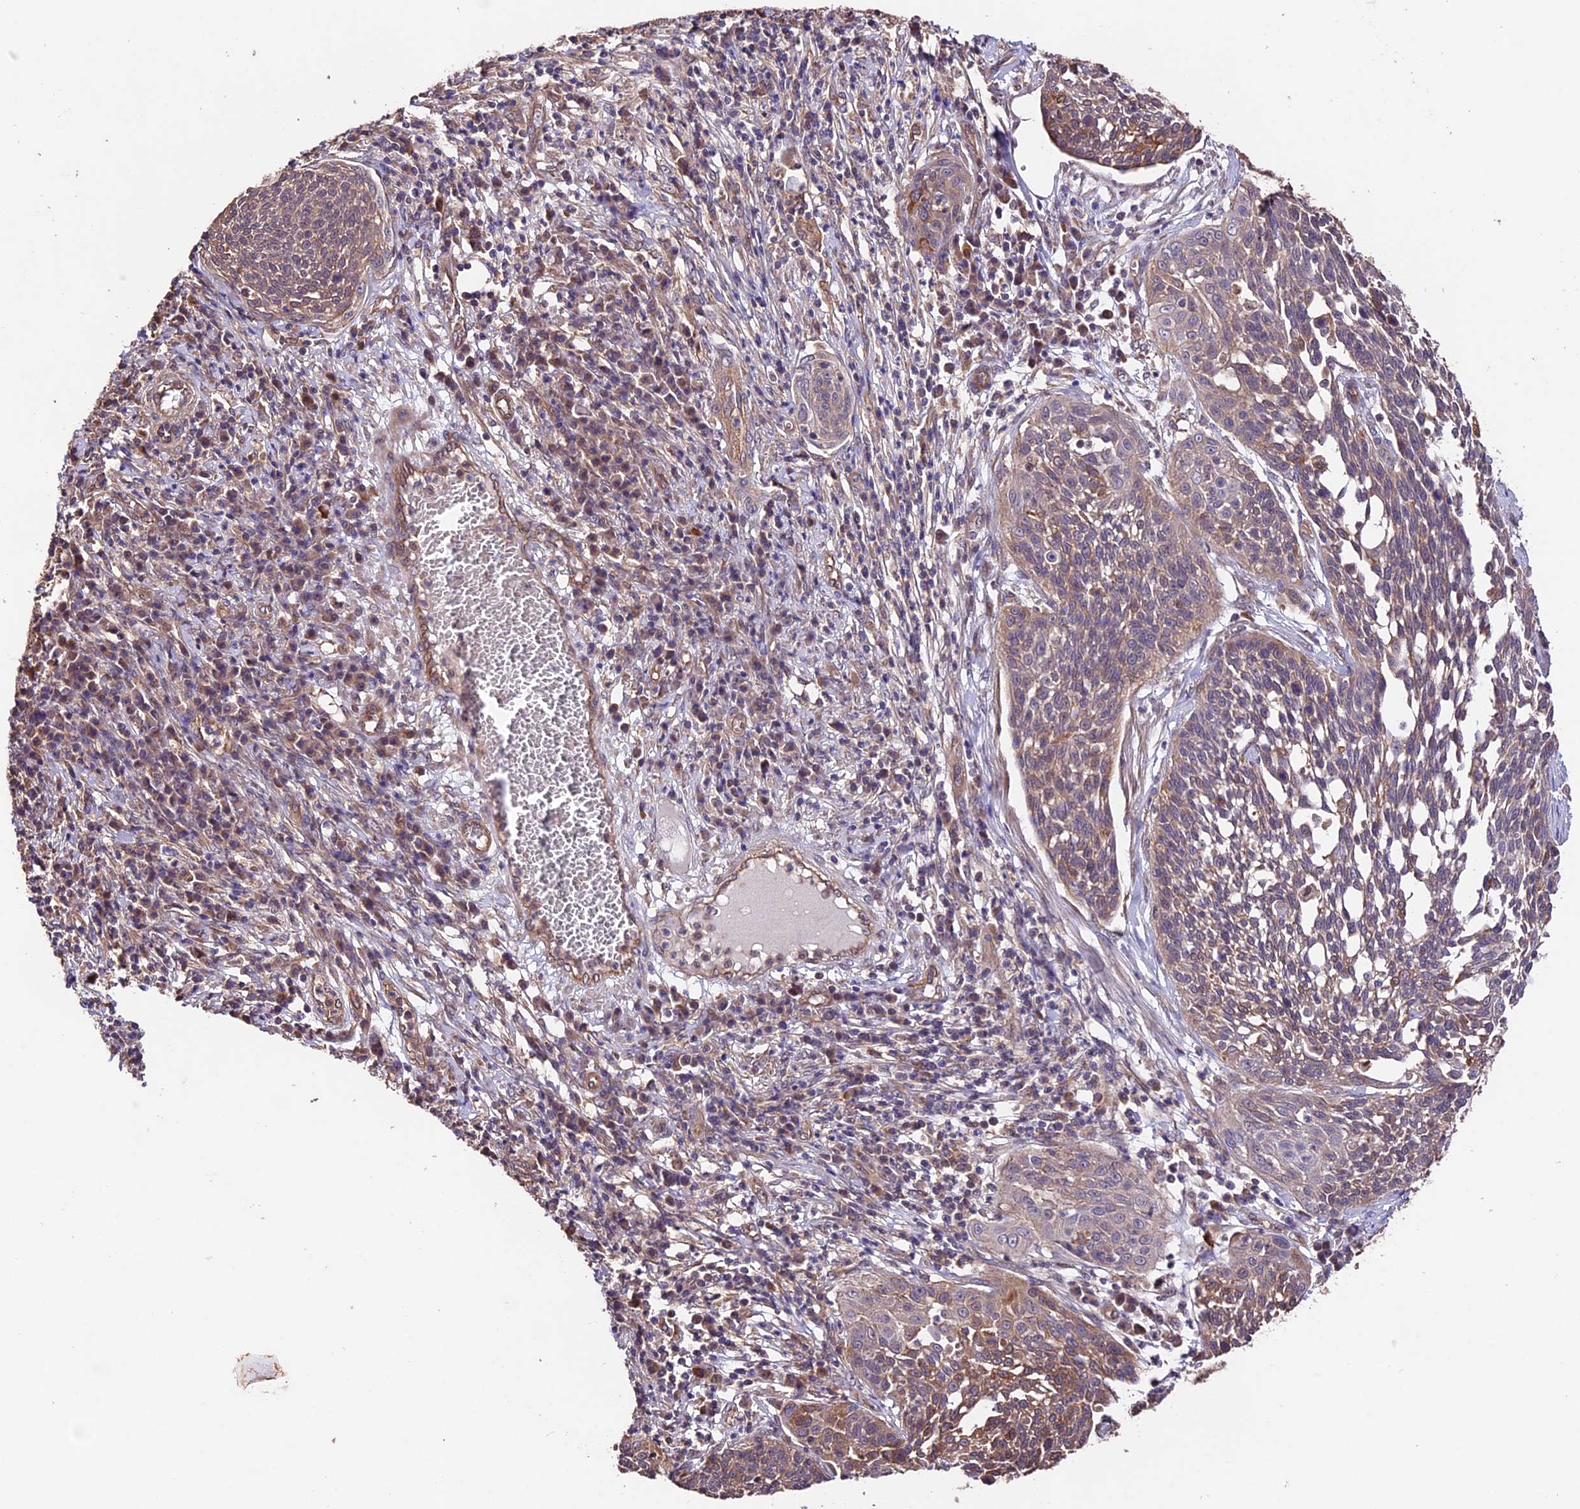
{"staining": {"intensity": "weak", "quantity": ">75%", "location": "cytoplasmic/membranous"}, "tissue": "cervical cancer", "cell_type": "Tumor cells", "image_type": "cancer", "snomed": [{"axis": "morphology", "description": "Squamous cell carcinoma, NOS"}, {"axis": "topography", "description": "Cervix"}], "caption": "A histopathology image of human cervical squamous cell carcinoma stained for a protein exhibits weak cytoplasmic/membranous brown staining in tumor cells.", "gene": "CES3", "patient": {"sex": "female", "age": 34}}